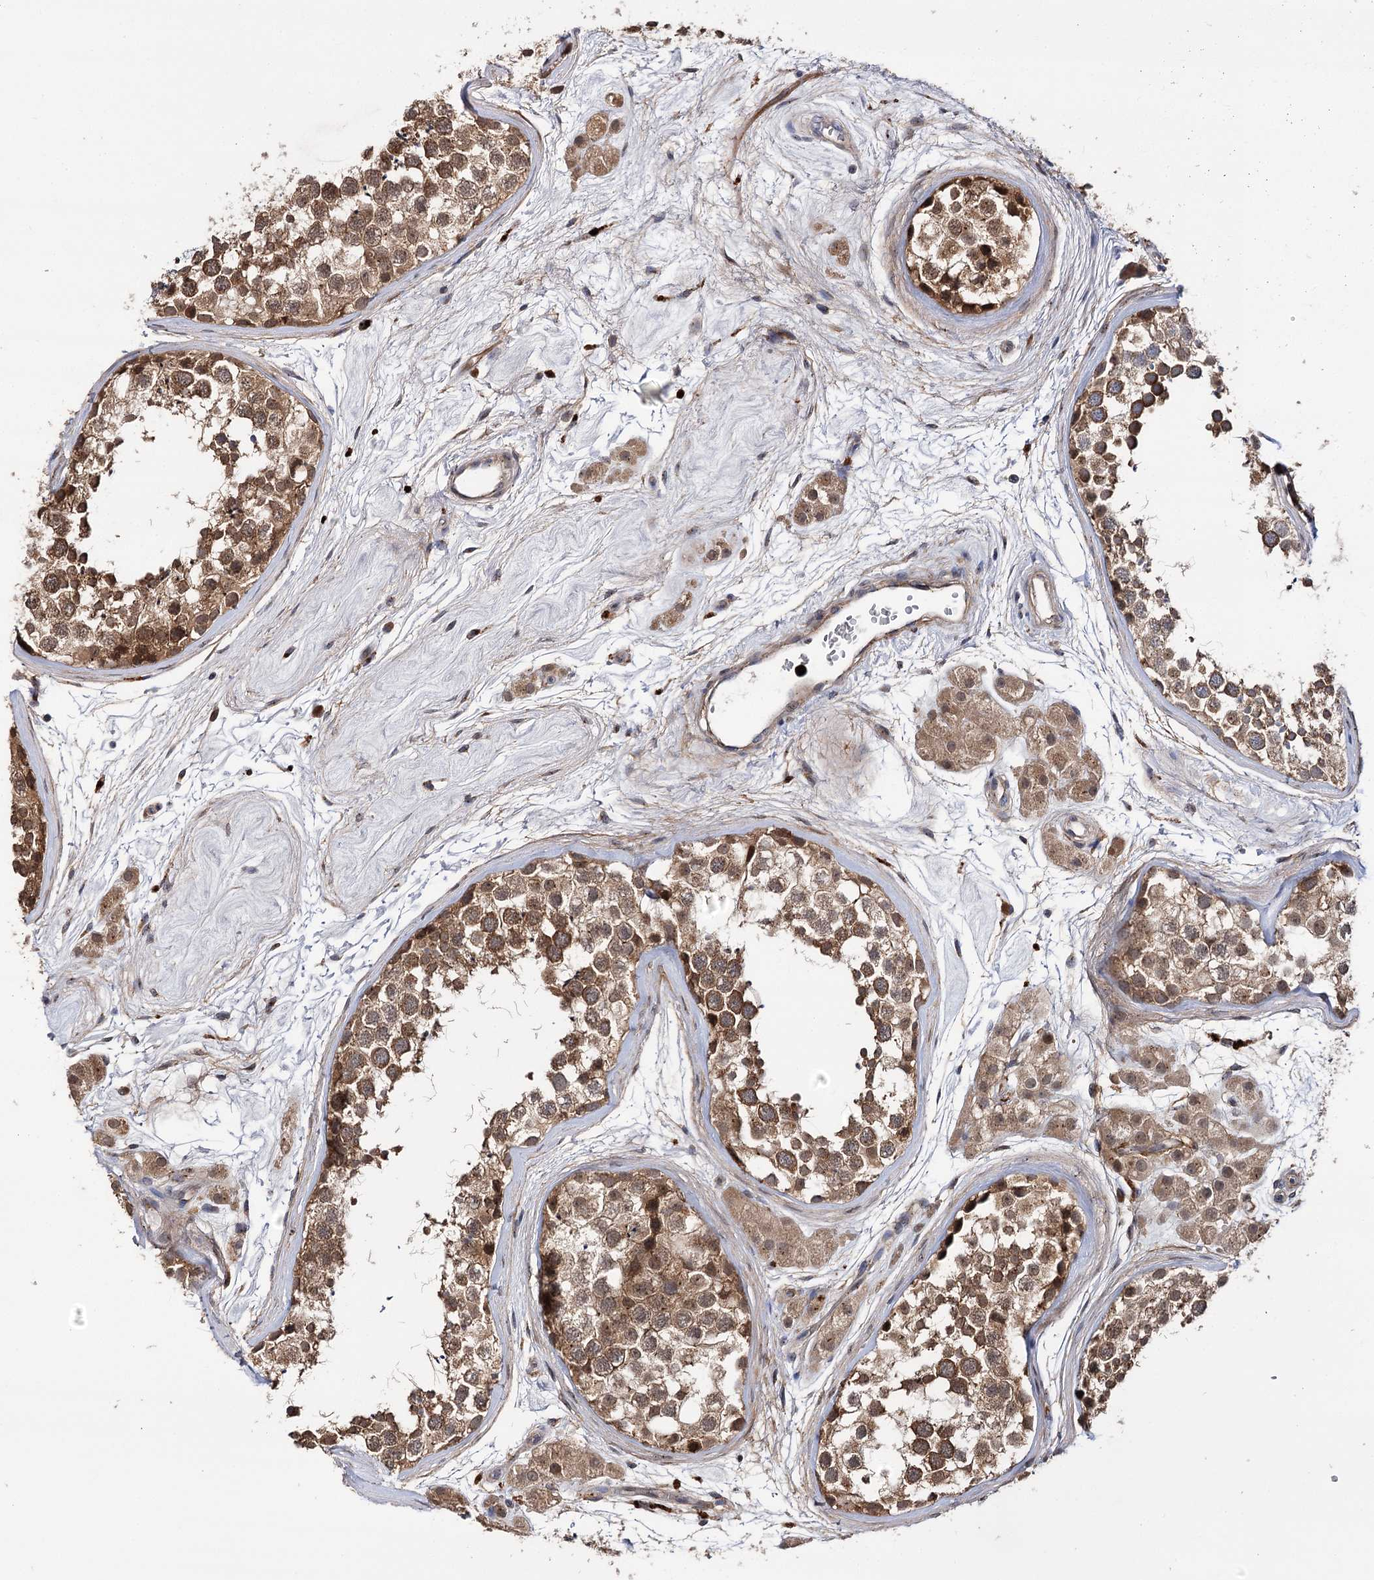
{"staining": {"intensity": "strong", "quantity": "25%-75%", "location": "cytoplasmic/membranous"}, "tissue": "testis", "cell_type": "Cells in seminiferous ducts", "image_type": "normal", "snomed": [{"axis": "morphology", "description": "Normal tissue, NOS"}, {"axis": "topography", "description": "Testis"}], "caption": "Cells in seminiferous ducts exhibit high levels of strong cytoplasmic/membranous expression in approximately 25%-75% of cells in benign testis.", "gene": "MINDY3", "patient": {"sex": "male", "age": 56}}